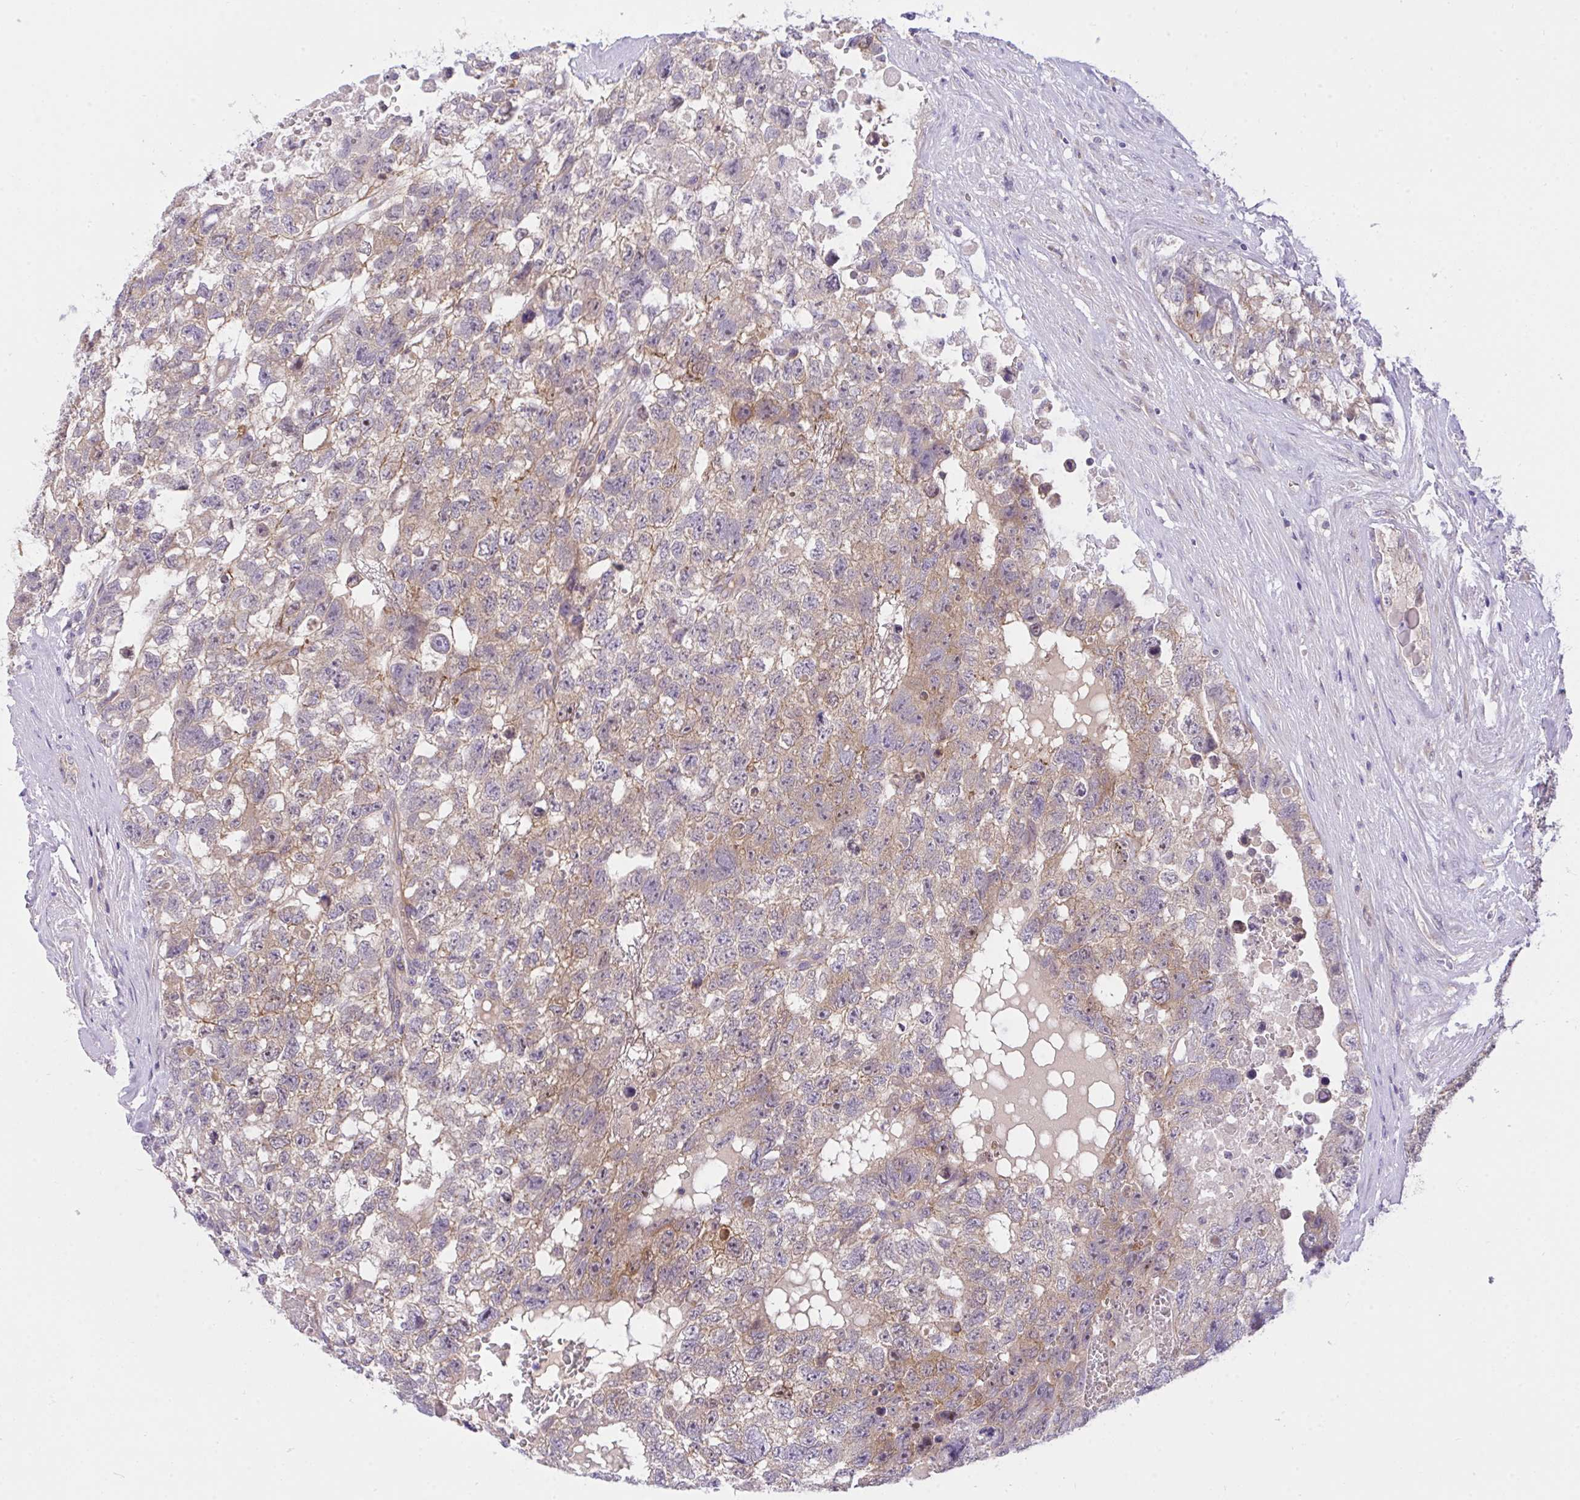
{"staining": {"intensity": "moderate", "quantity": "25%-75%", "location": "cytoplasmic/membranous"}, "tissue": "testis cancer", "cell_type": "Tumor cells", "image_type": "cancer", "snomed": [{"axis": "morphology", "description": "Carcinoma, Embryonal, NOS"}, {"axis": "topography", "description": "Testis"}], "caption": "This micrograph reveals immunohistochemistry (IHC) staining of human testis cancer, with medium moderate cytoplasmic/membranous positivity in approximately 25%-75% of tumor cells.", "gene": "TLN2", "patient": {"sex": "male", "age": 26}}